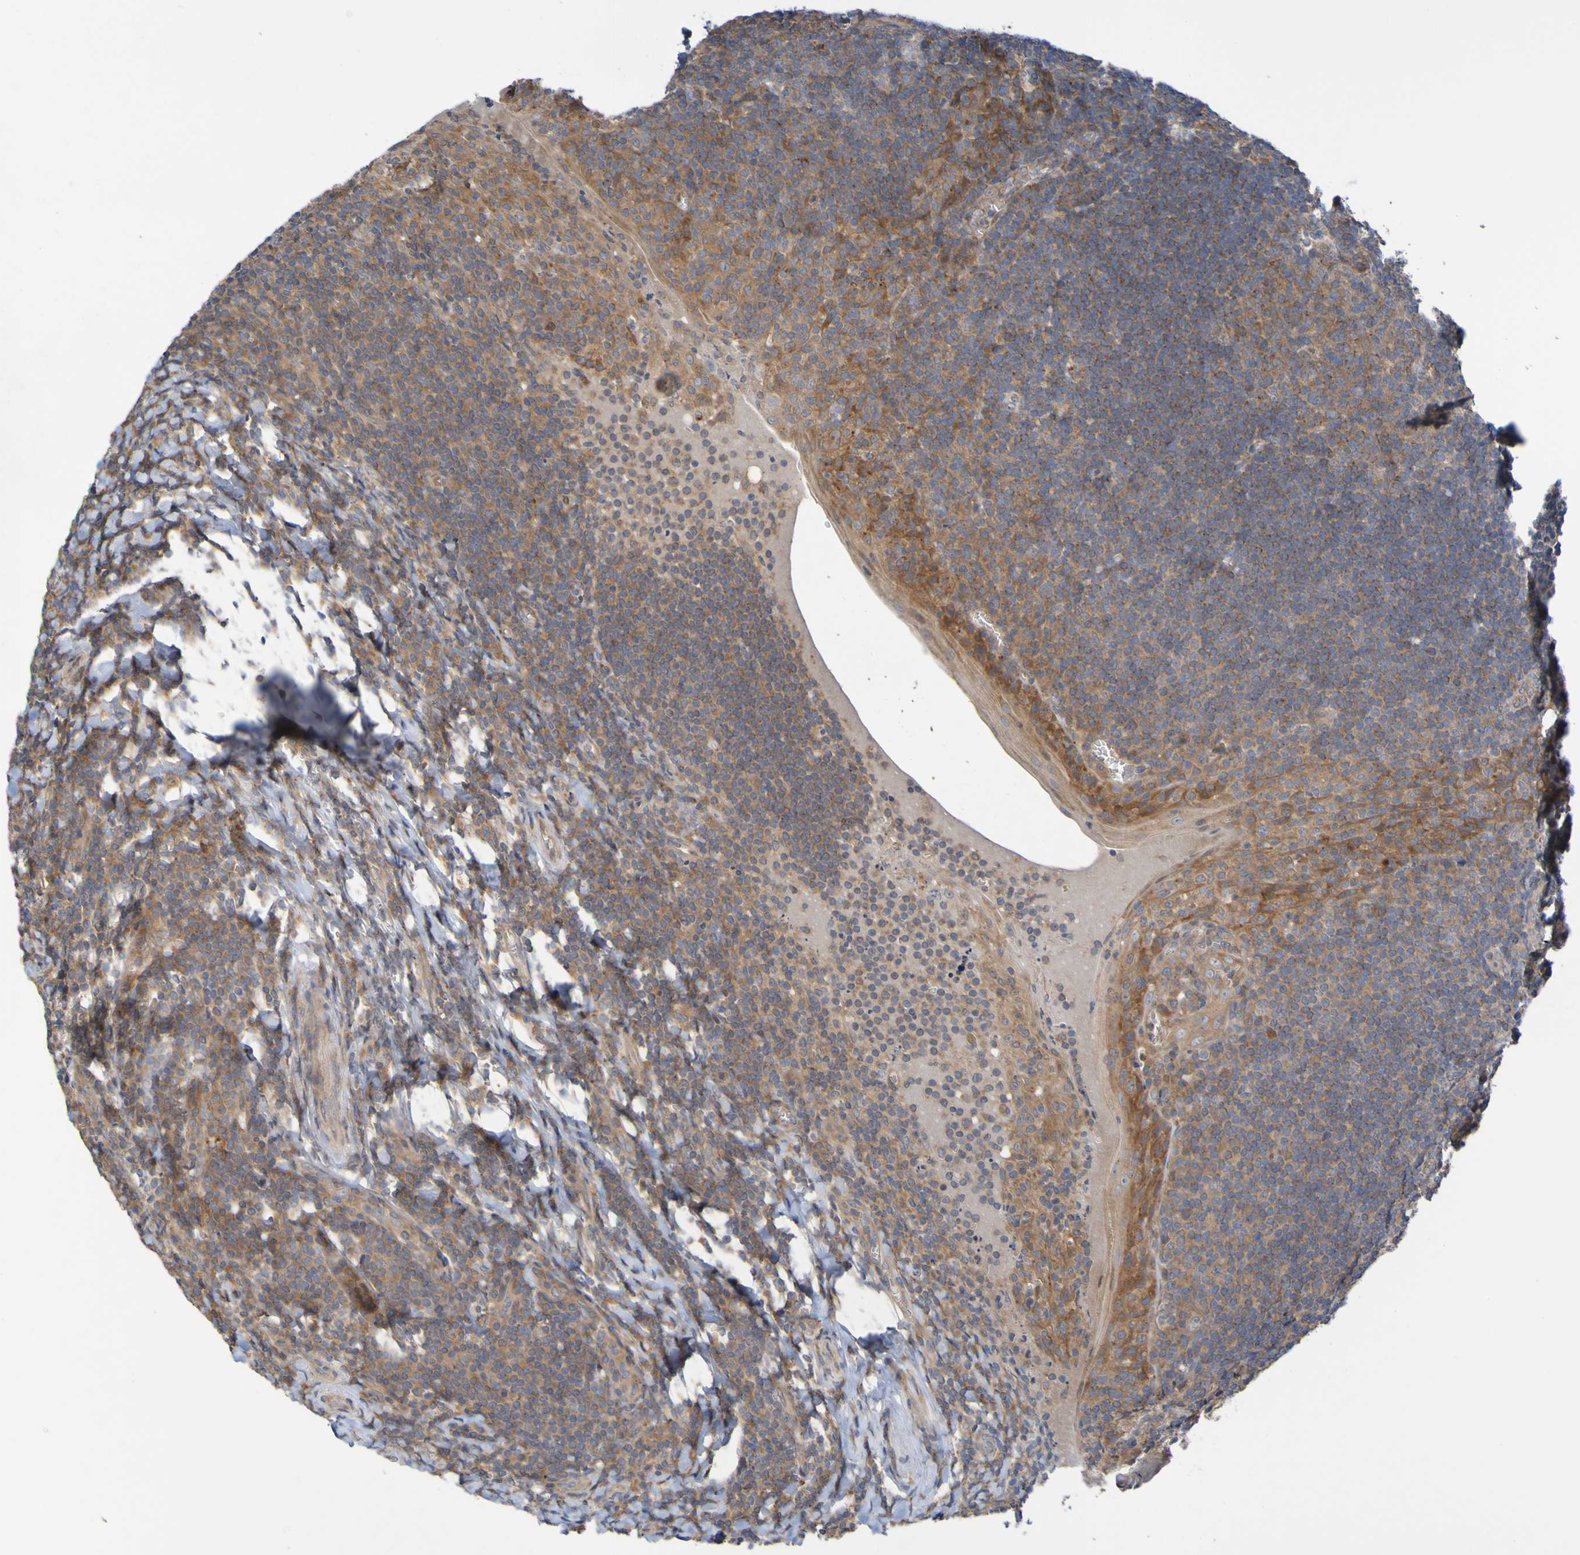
{"staining": {"intensity": "moderate", "quantity": ">75%", "location": "cytoplasmic/membranous"}, "tissue": "tonsil", "cell_type": "Germinal center cells", "image_type": "normal", "snomed": [{"axis": "morphology", "description": "Normal tissue, NOS"}, {"axis": "topography", "description": "Tonsil"}], "caption": "This is a photomicrograph of immunohistochemistry (IHC) staining of benign tonsil, which shows moderate expression in the cytoplasmic/membranous of germinal center cells.", "gene": "SDK1", "patient": {"sex": "male", "age": 37}}